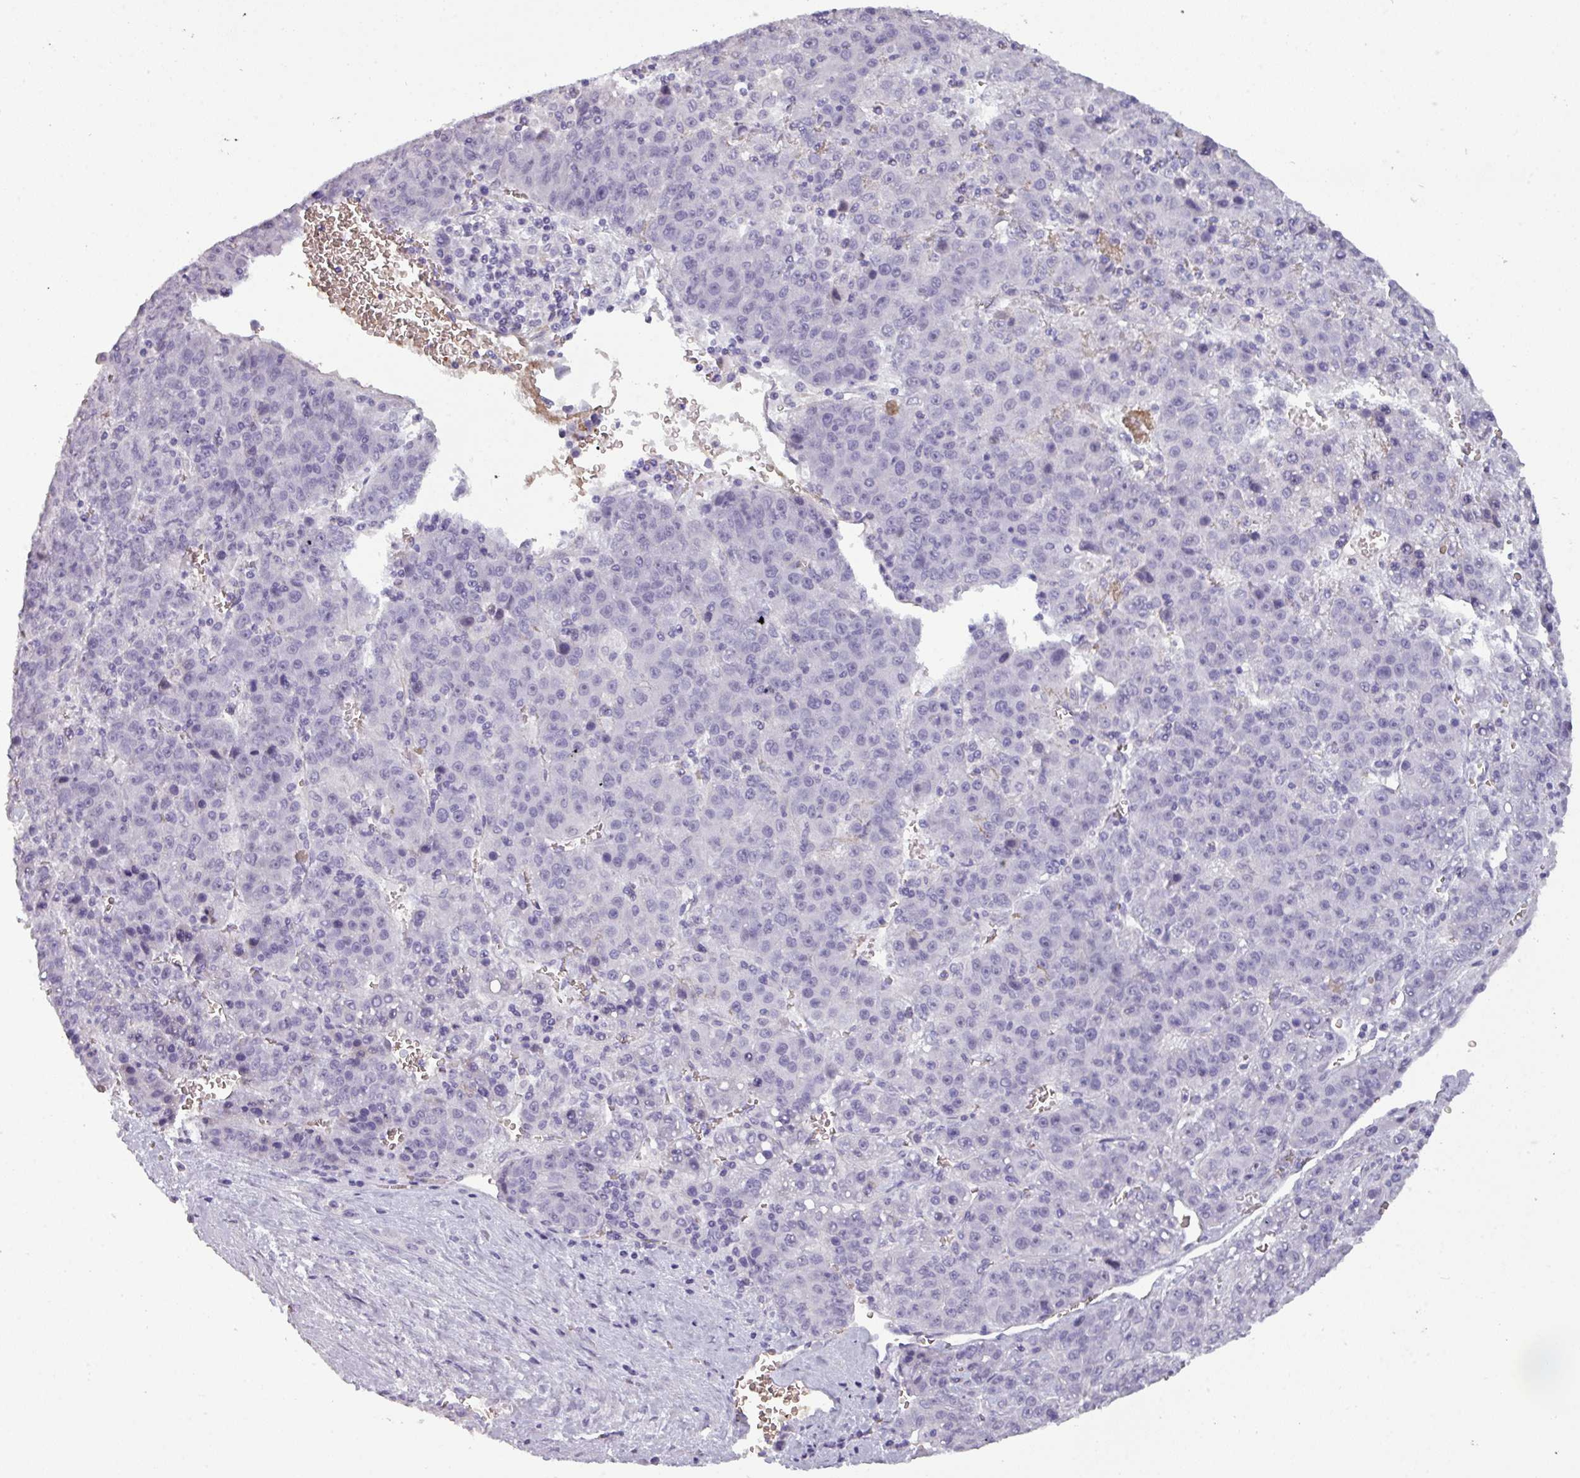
{"staining": {"intensity": "negative", "quantity": "none", "location": "none"}, "tissue": "liver cancer", "cell_type": "Tumor cells", "image_type": "cancer", "snomed": [{"axis": "morphology", "description": "Carcinoma, Hepatocellular, NOS"}, {"axis": "topography", "description": "Liver"}], "caption": "Liver cancer (hepatocellular carcinoma) was stained to show a protein in brown. There is no significant staining in tumor cells.", "gene": "AREL1", "patient": {"sex": "female", "age": 53}}